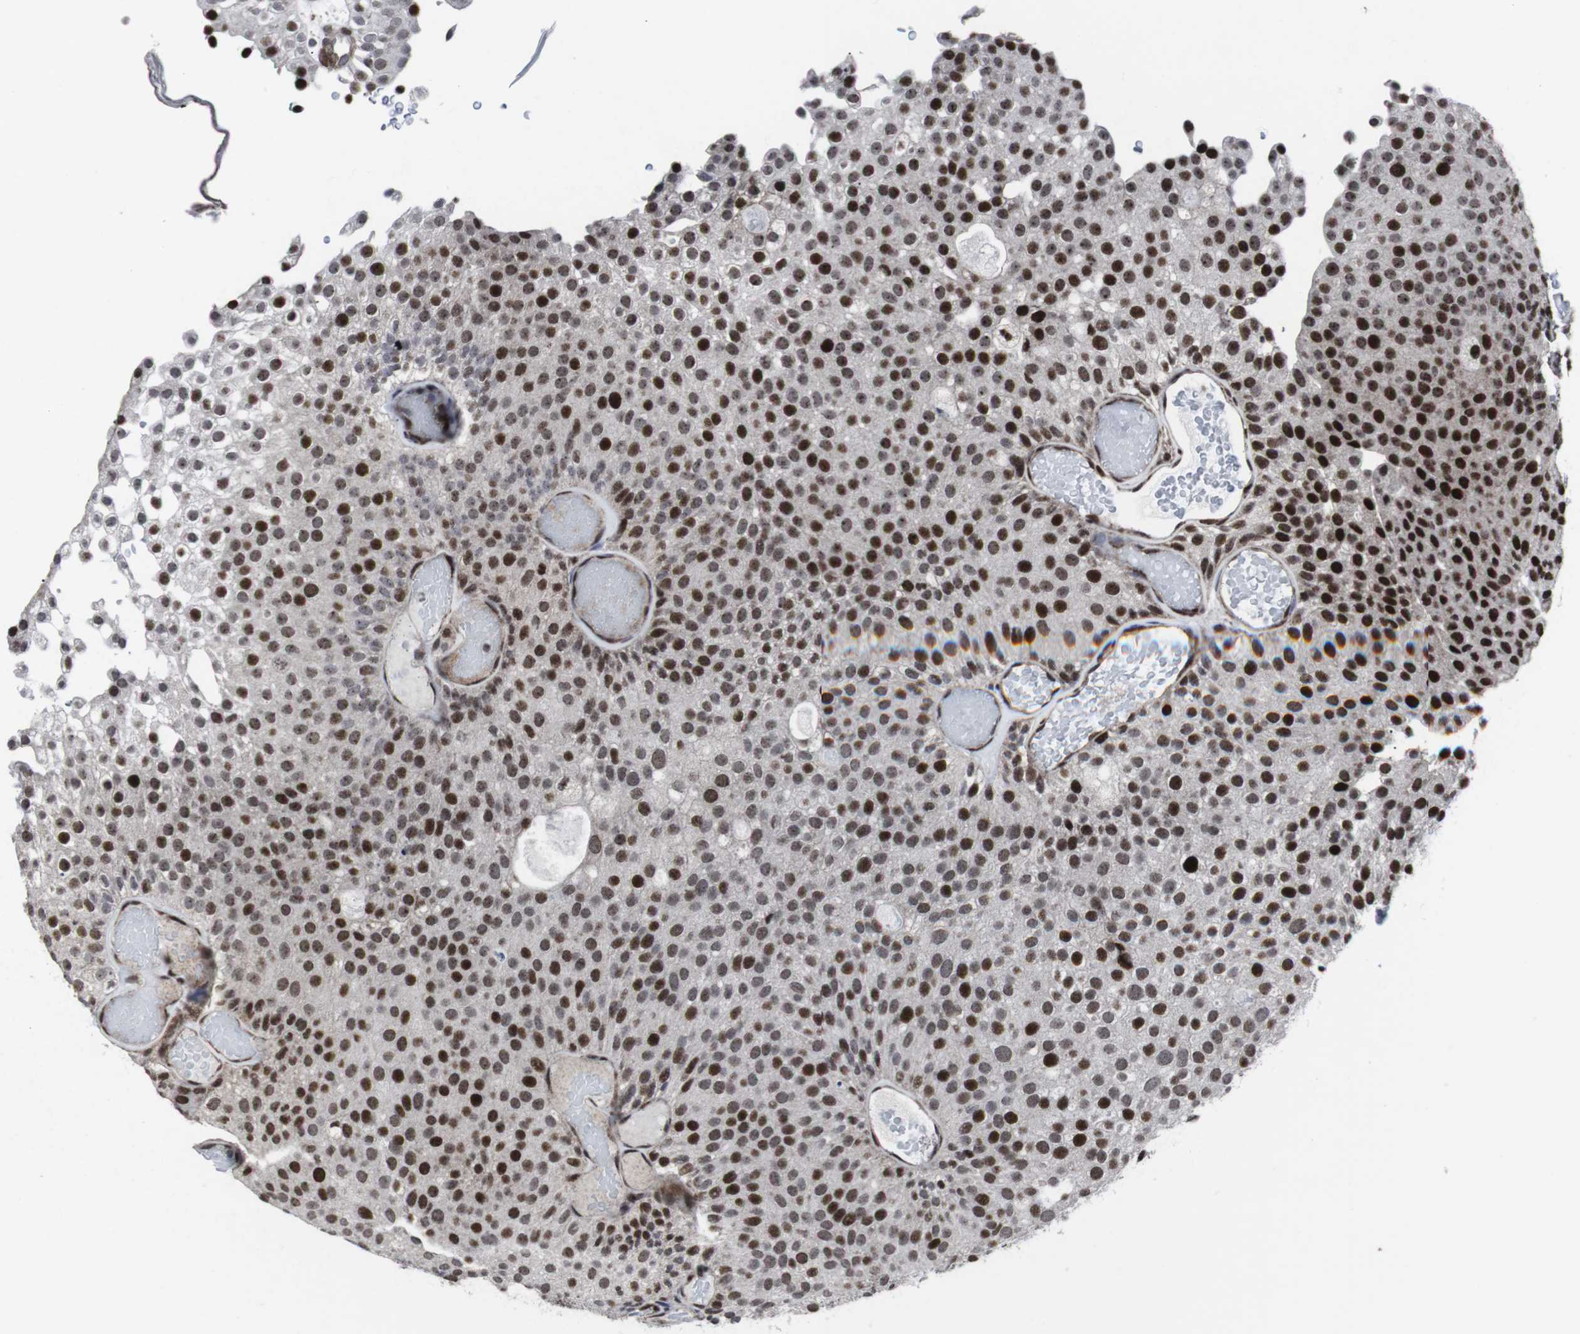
{"staining": {"intensity": "strong", "quantity": "25%-75%", "location": "nuclear"}, "tissue": "urothelial cancer", "cell_type": "Tumor cells", "image_type": "cancer", "snomed": [{"axis": "morphology", "description": "Urothelial carcinoma, Low grade"}, {"axis": "topography", "description": "Urinary bladder"}], "caption": "IHC of low-grade urothelial carcinoma shows high levels of strong nuclear positivity in approximately 25%-75% of tumor cells.", "gene": "MLH1", "patient": {"sex": "male", "age": 78}}